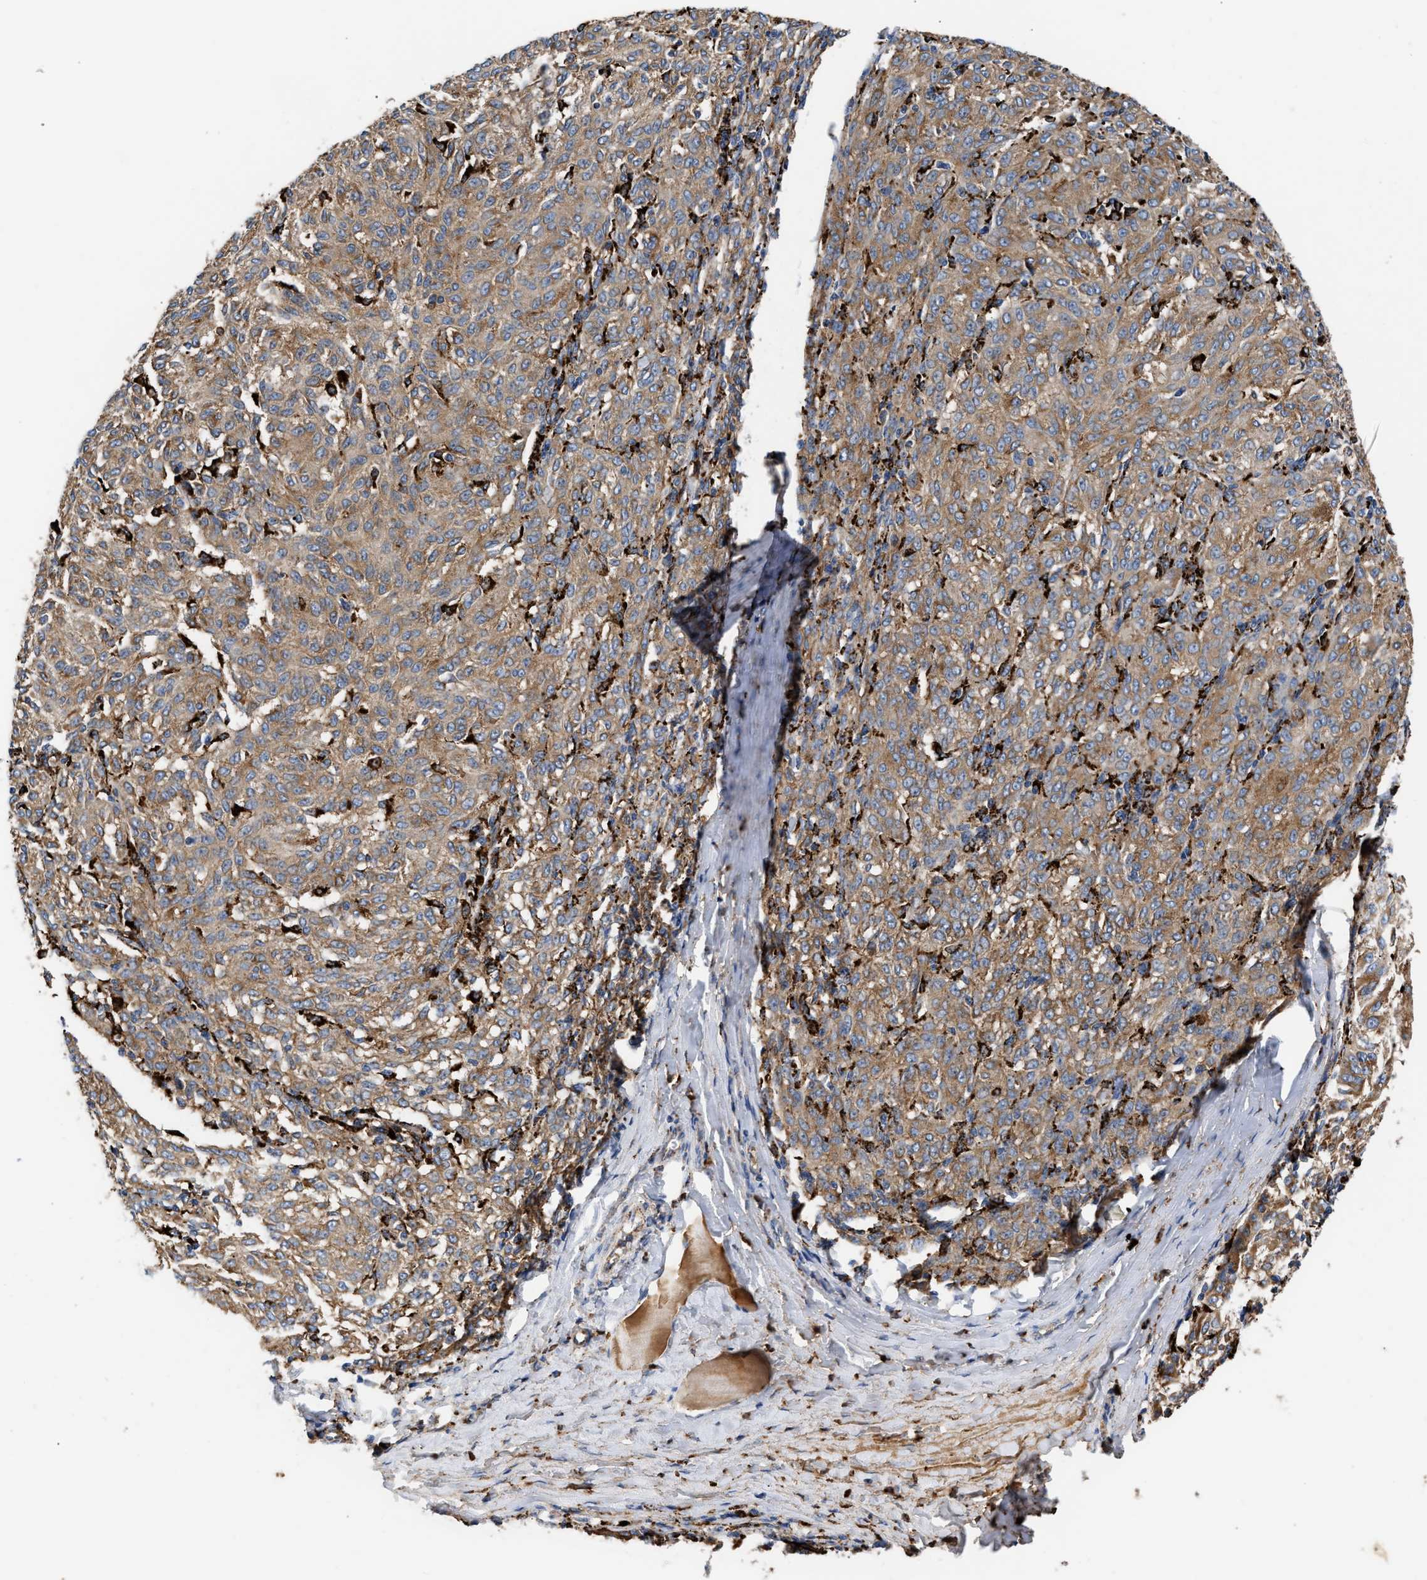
{"staining": {"intensity": "moderate", "quantity": ">75%", "location": "cytoplasmic/membranous"}, "tissue": "melanoma", "cell_type": "Tumor cells", "image_type": "cancer", "snomed": [{"axis": "morphology", "description": "Malignant melanoma, NOS"}, {"axis": "topography", "description": "Skin"}], "caption": "Immunohistochemistry (IHC) photomicrograph of melanoma stained for a protein (brown), which reveals medium levels of moderate cytoplasmic/membranous positivity in approximately >75% of tumor cells.", "gene": "CCDC146", "patient": {"sex": "female", "age": 72}}